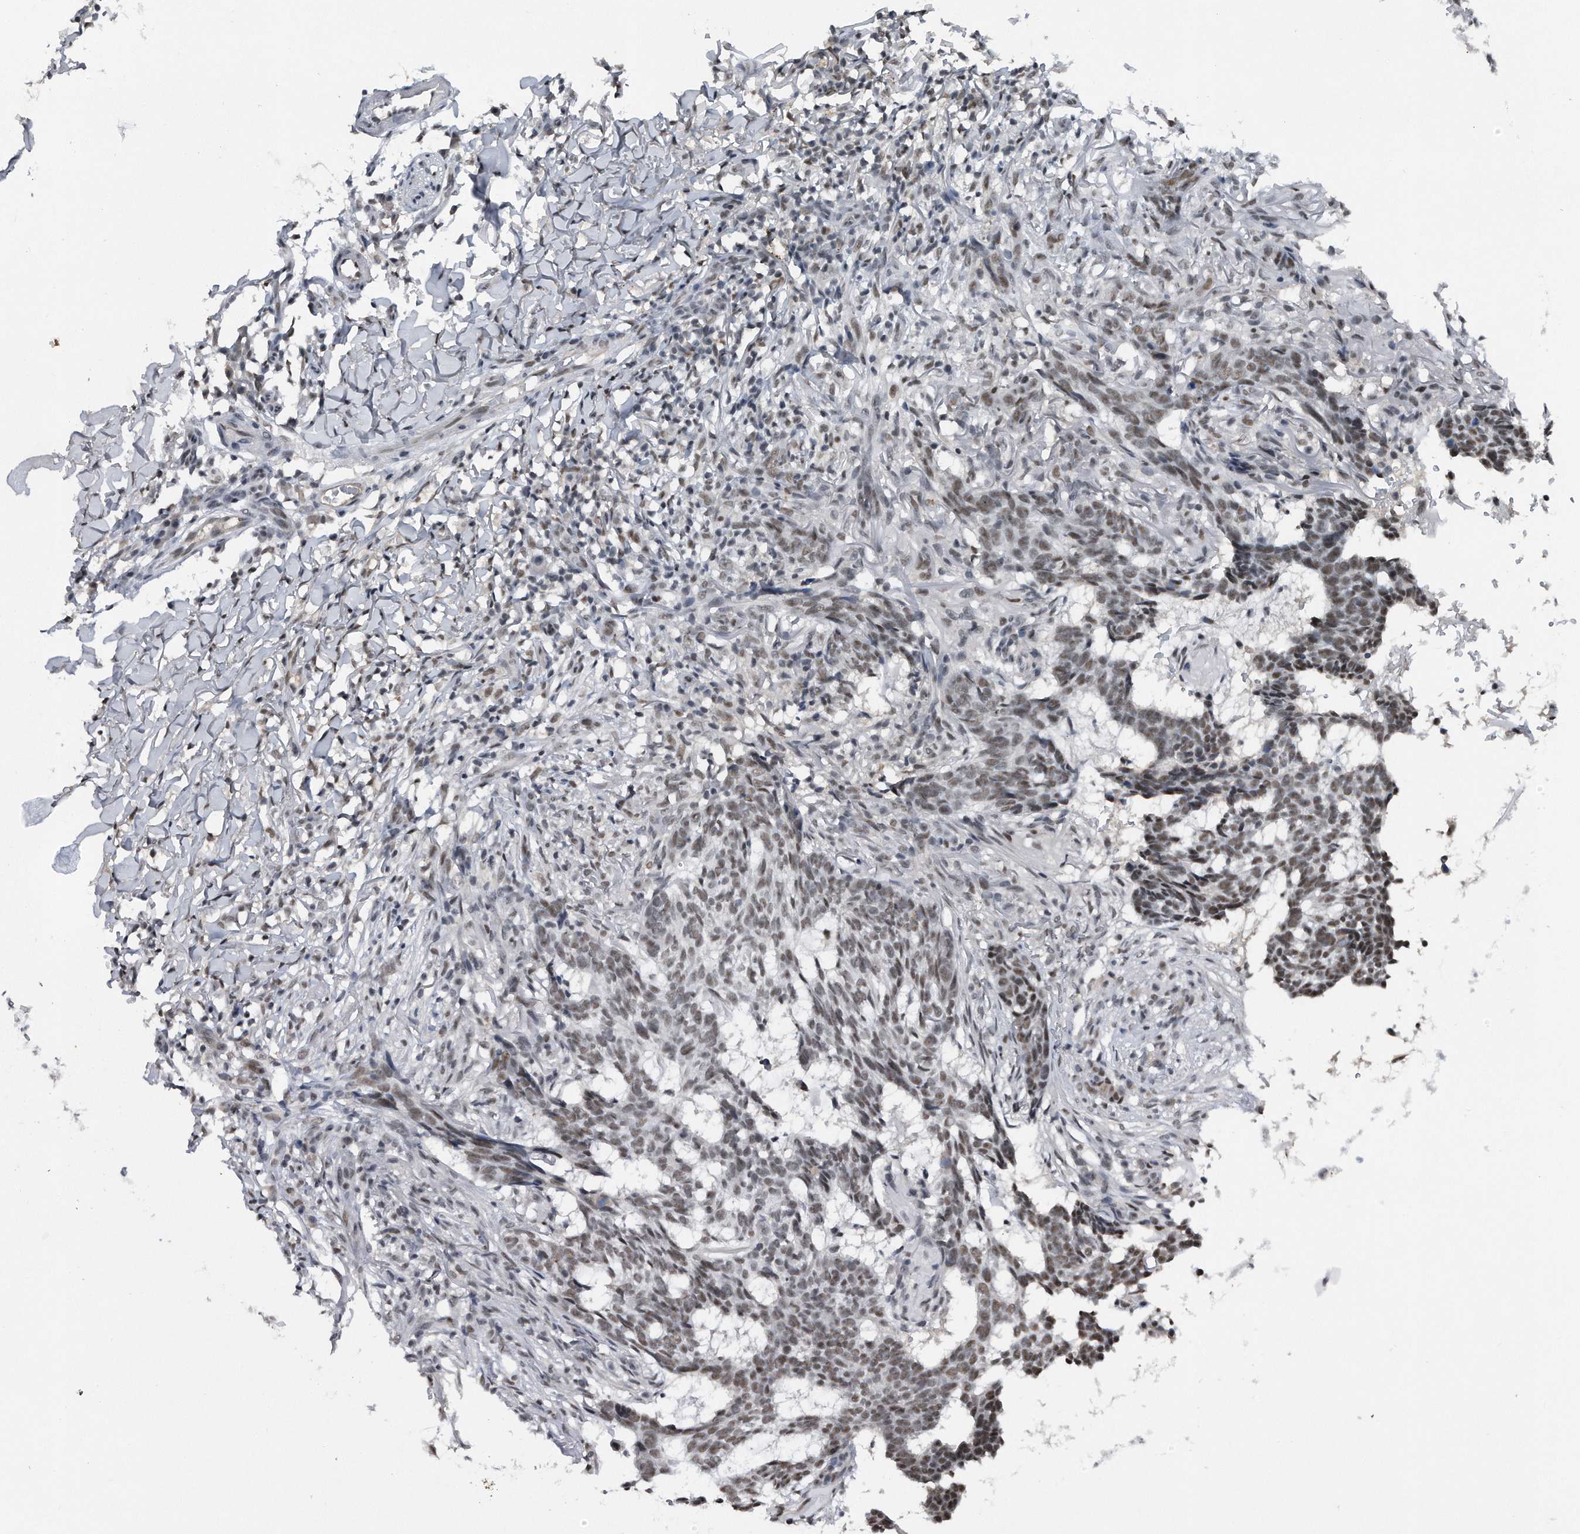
{"staining": {"intensity": "moderate", "quantity": ">75%", "location": "nuclear"}, "tissue": "skin cancer", "cell_type": "Tumor cells", "image_type": "cancer", "snomed": [{"axis": "morphology", "description": "Basal cell carcinoma"}, {"axis": "topography", "description": "Skin"}], "caption": "This histopathology image demonstrates immunohistochemistry staining of skin cancer (basal cell carcinoma), with medium moderate nuclear expression in about >75% of tumor cells.", "gene": "VIRMA", "patient": {"sex": "male", "age": 85}}